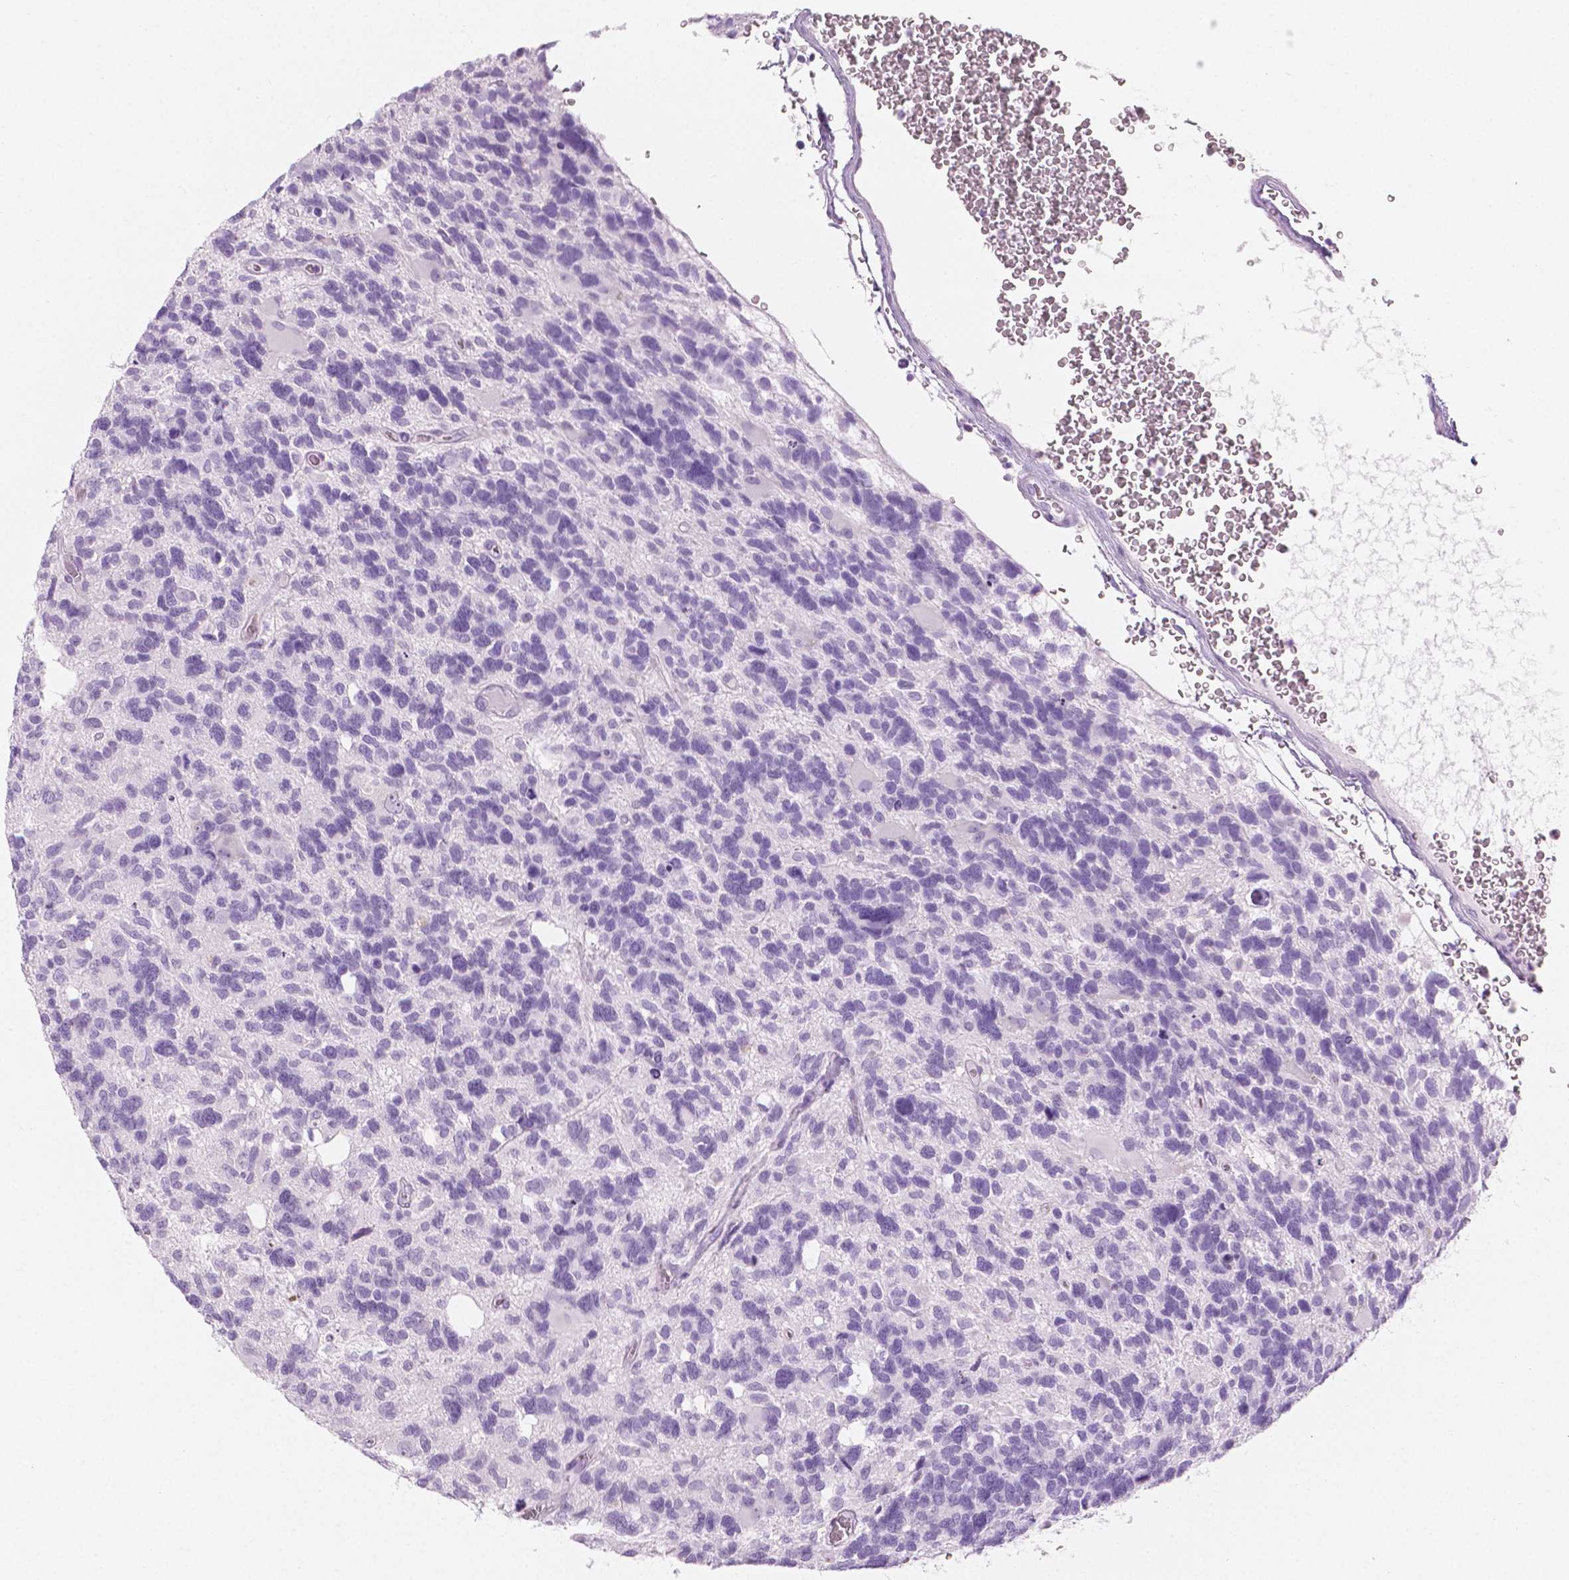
{"staining": {"intensity": "negative", "quantity": "none", "location": "none"}, "tissue": "glioma", "cell_type": "Tumor cells", "image_type": "cancer", "snomed": [{"axis": "morphology", "description": "Glioma, malignant, High grade"}, {"axis": "topography", "description": "Brain"}], "caption": "An IHC image of malignant glioma (high-grade) is shown. There is no staining in tumor cells of malignant glioma (high-grade). (DAB (3,3'-diaminobenzidine) immunohistochemistry with hematoxylin counter stain).", "gene": "PLIN4", "patient": {"sex": "male", "age": 49}}